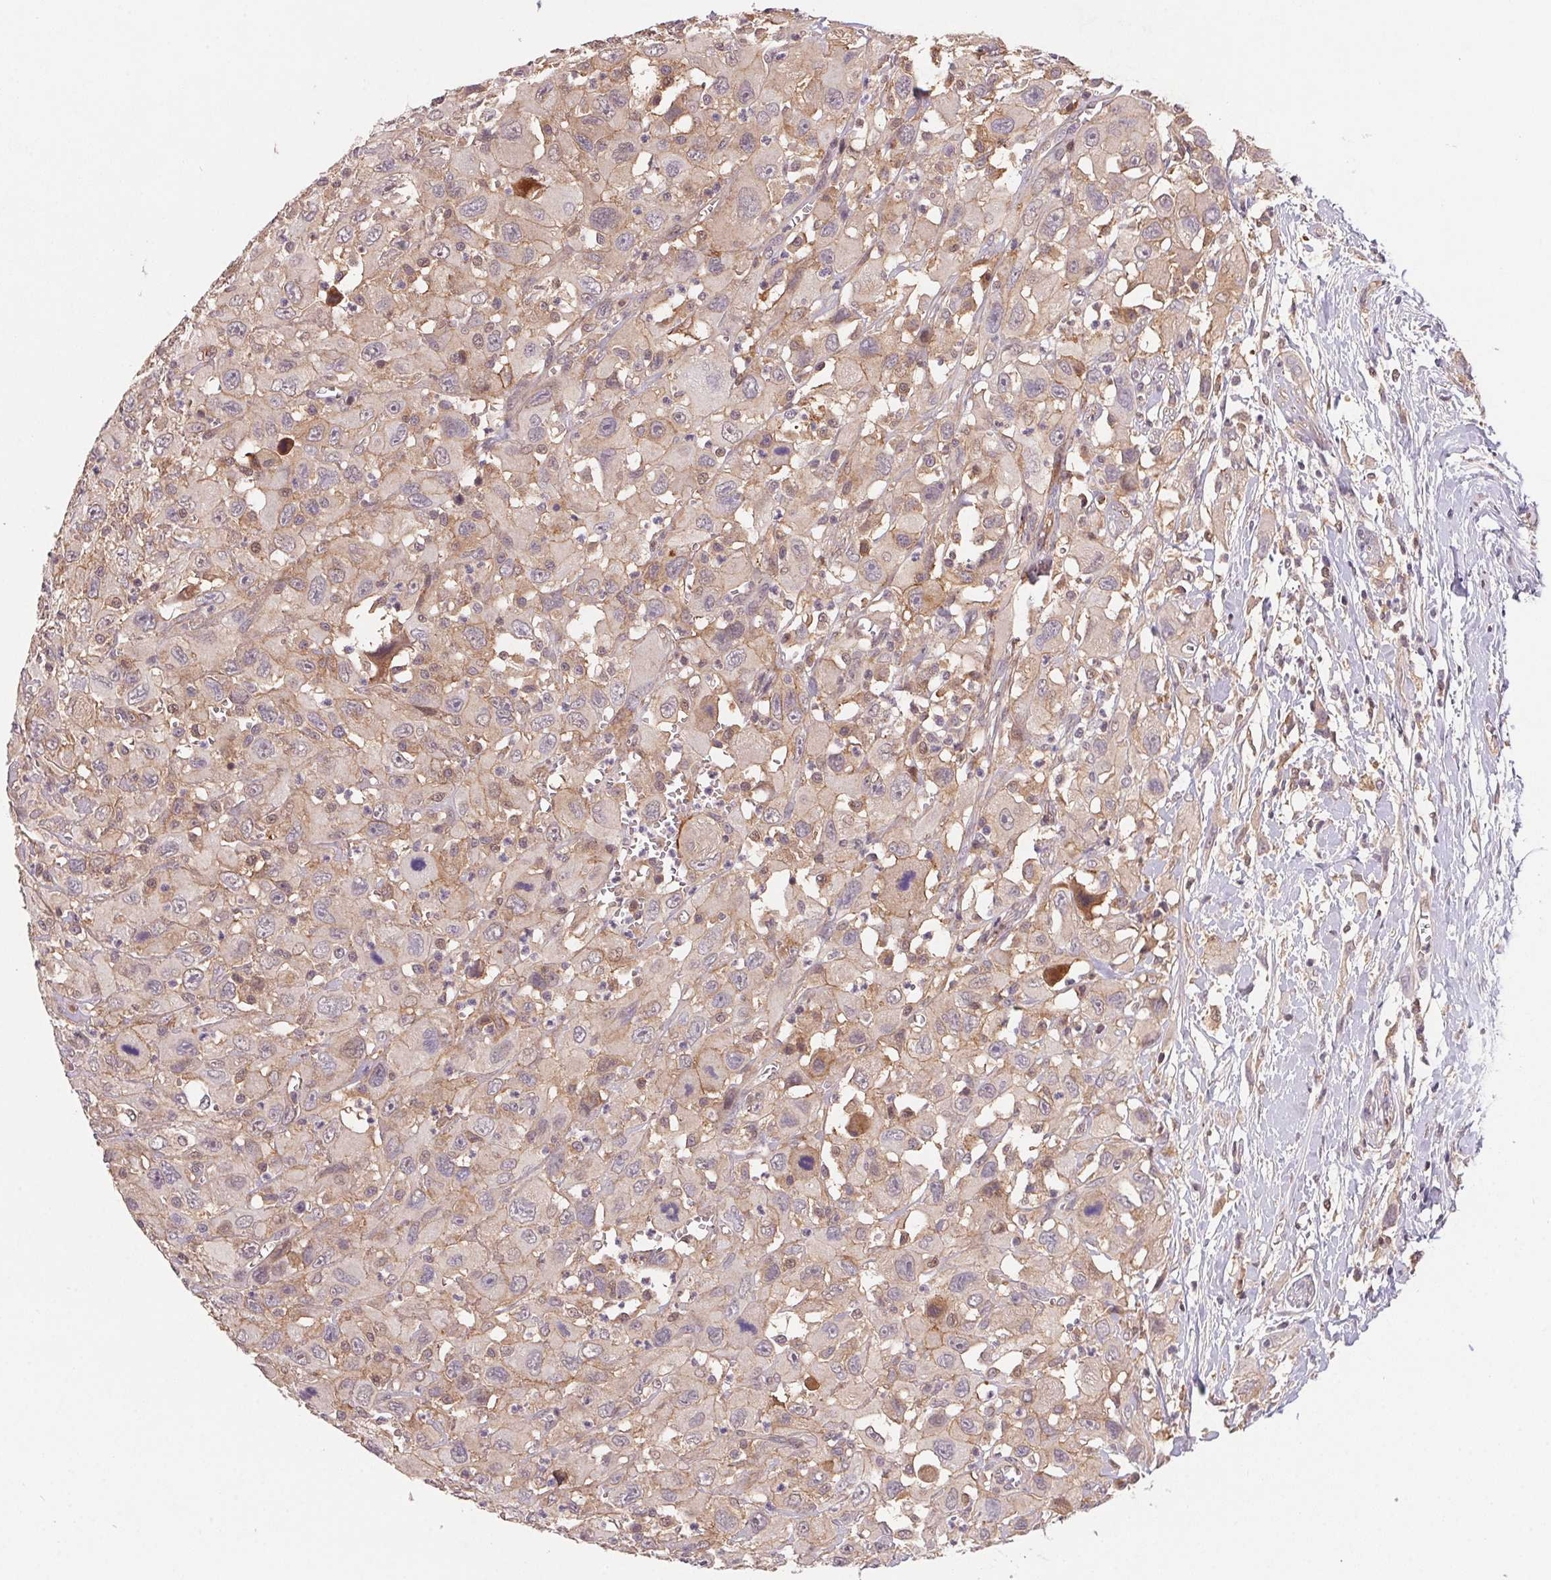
{"staining": {"intensity": "weak", "quantity": "<25%", "location": "cytoplasmic/membranous"}, "tissue": "head and neck cancer", "cell_type": "Tumor cells", "image_type": "cancer", "snomed": [{"axis": "morphology", "description": "Squamous cell carcinoma, NOS"}, {"axis": "morphology", "description": "Squamous cell carcinoma, metastatic, NOS"}, {"axis": "topography", "description": "Oral tissue"}, {"axis": "topography", "description": "Head-Neck"}], "caption": "High magnification brightfield microscopy of head and neck squamous cell carcinoma stained with DAB (3,3'-diaminobenzidine) (brown) and counterstained with hematoxylin (blue): tumor cells show no significant staining.", "gene": "SLC52A2", "patient": {"sex": "female", "age": 85}}